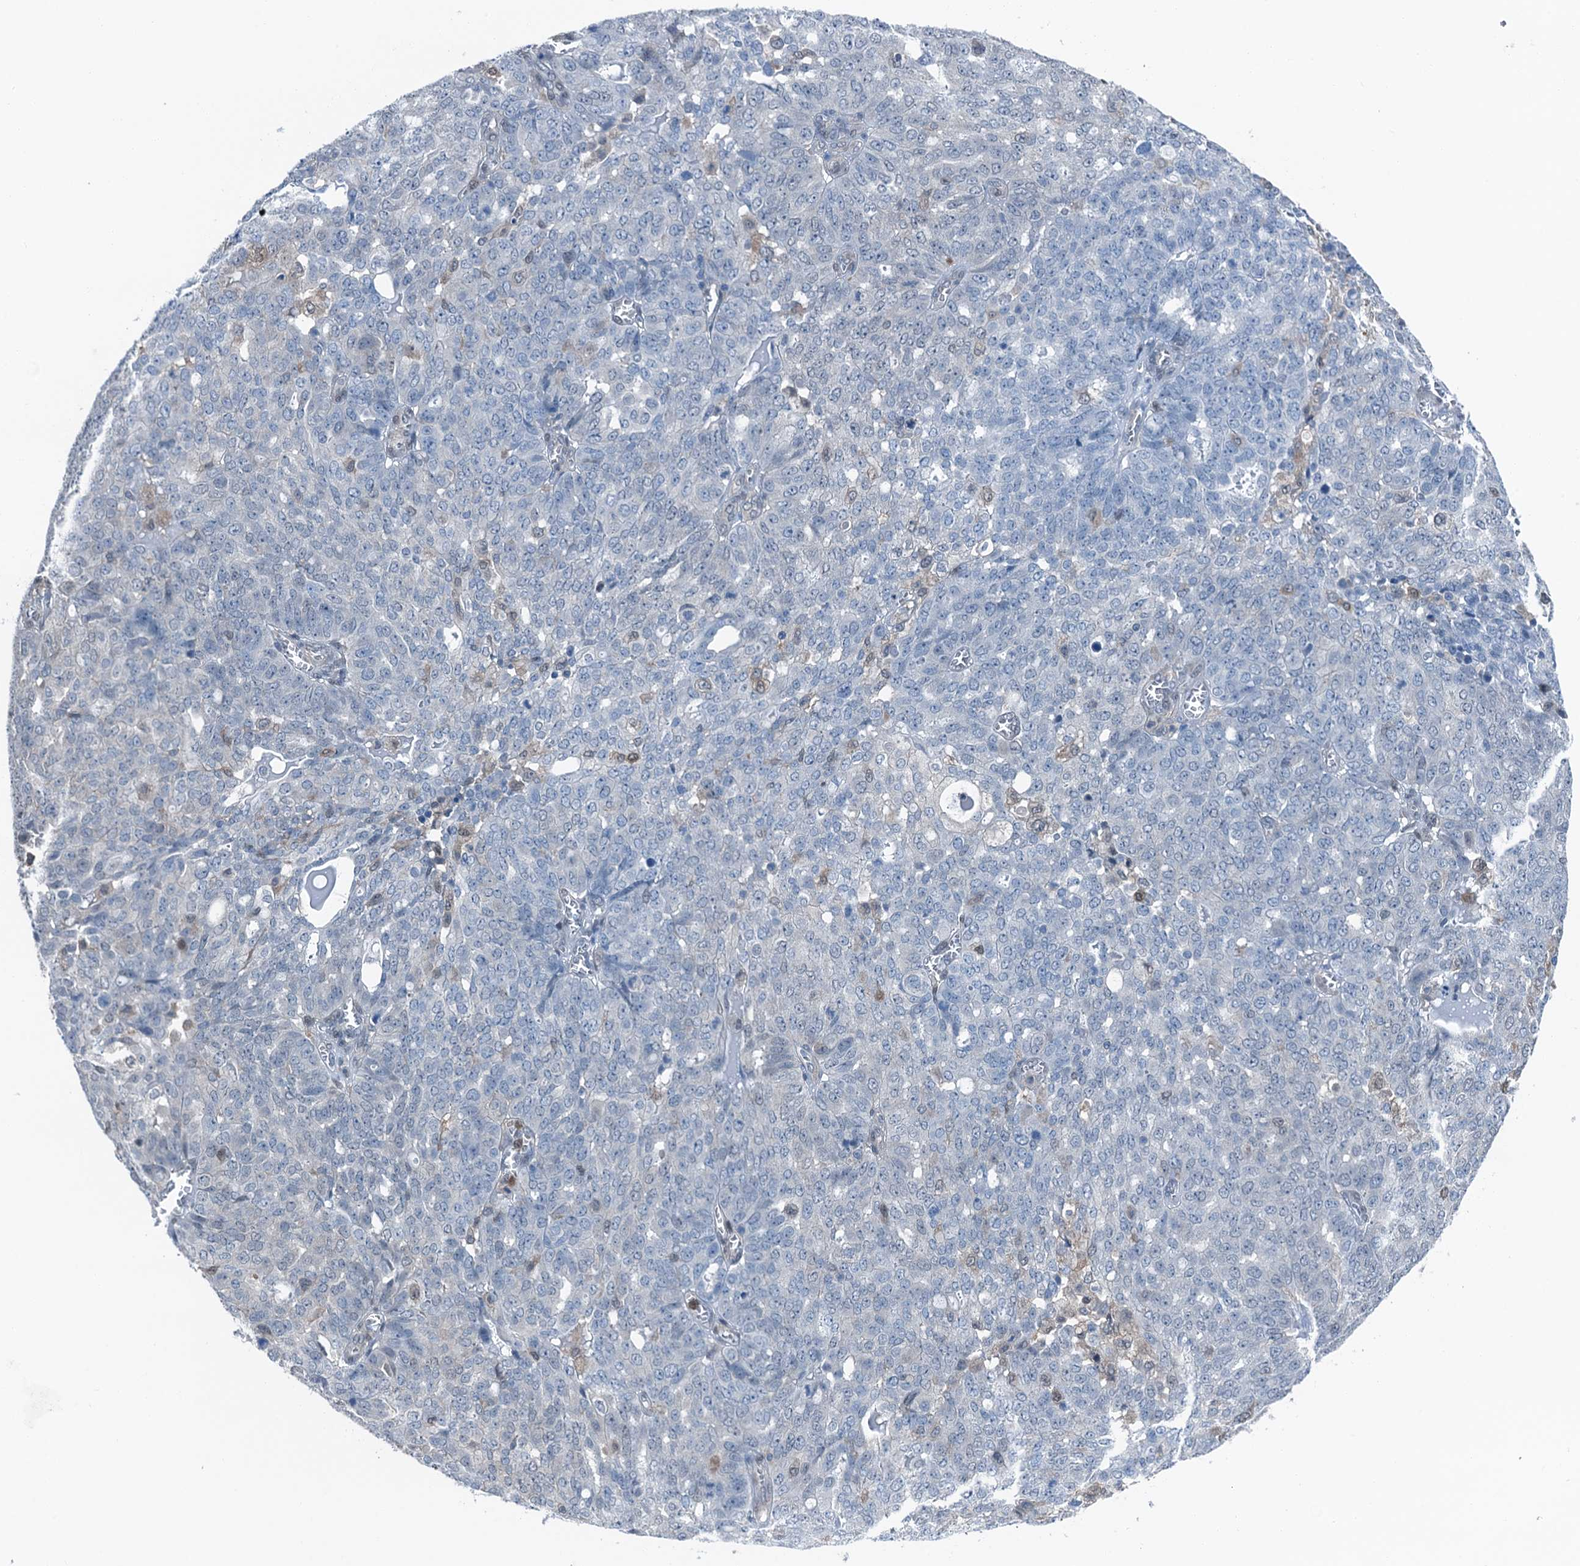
{"staining": {"intensity": "negative", "quantity": "none", "location": "none"}, "tissue": "ovarian cancer", "cell_type": "Tumor cells", "image_type": "cancer", "snomed": [{"axis": "morphology", "description": "Cystadenocarcinoma, serous, NOS"}, {"axis": "topography", "description": "Soft tissue"}, {"axis": "topography", "description": "Ovary"}], "caption": "Immunohistochemistry histopathology image of neoplastic tissue: ovarian cancer stained with DAB demonstrates no significant protein staining in tumor cells.", "gene": "RNH1", "patient": {"sex": "female", "age": 57}}